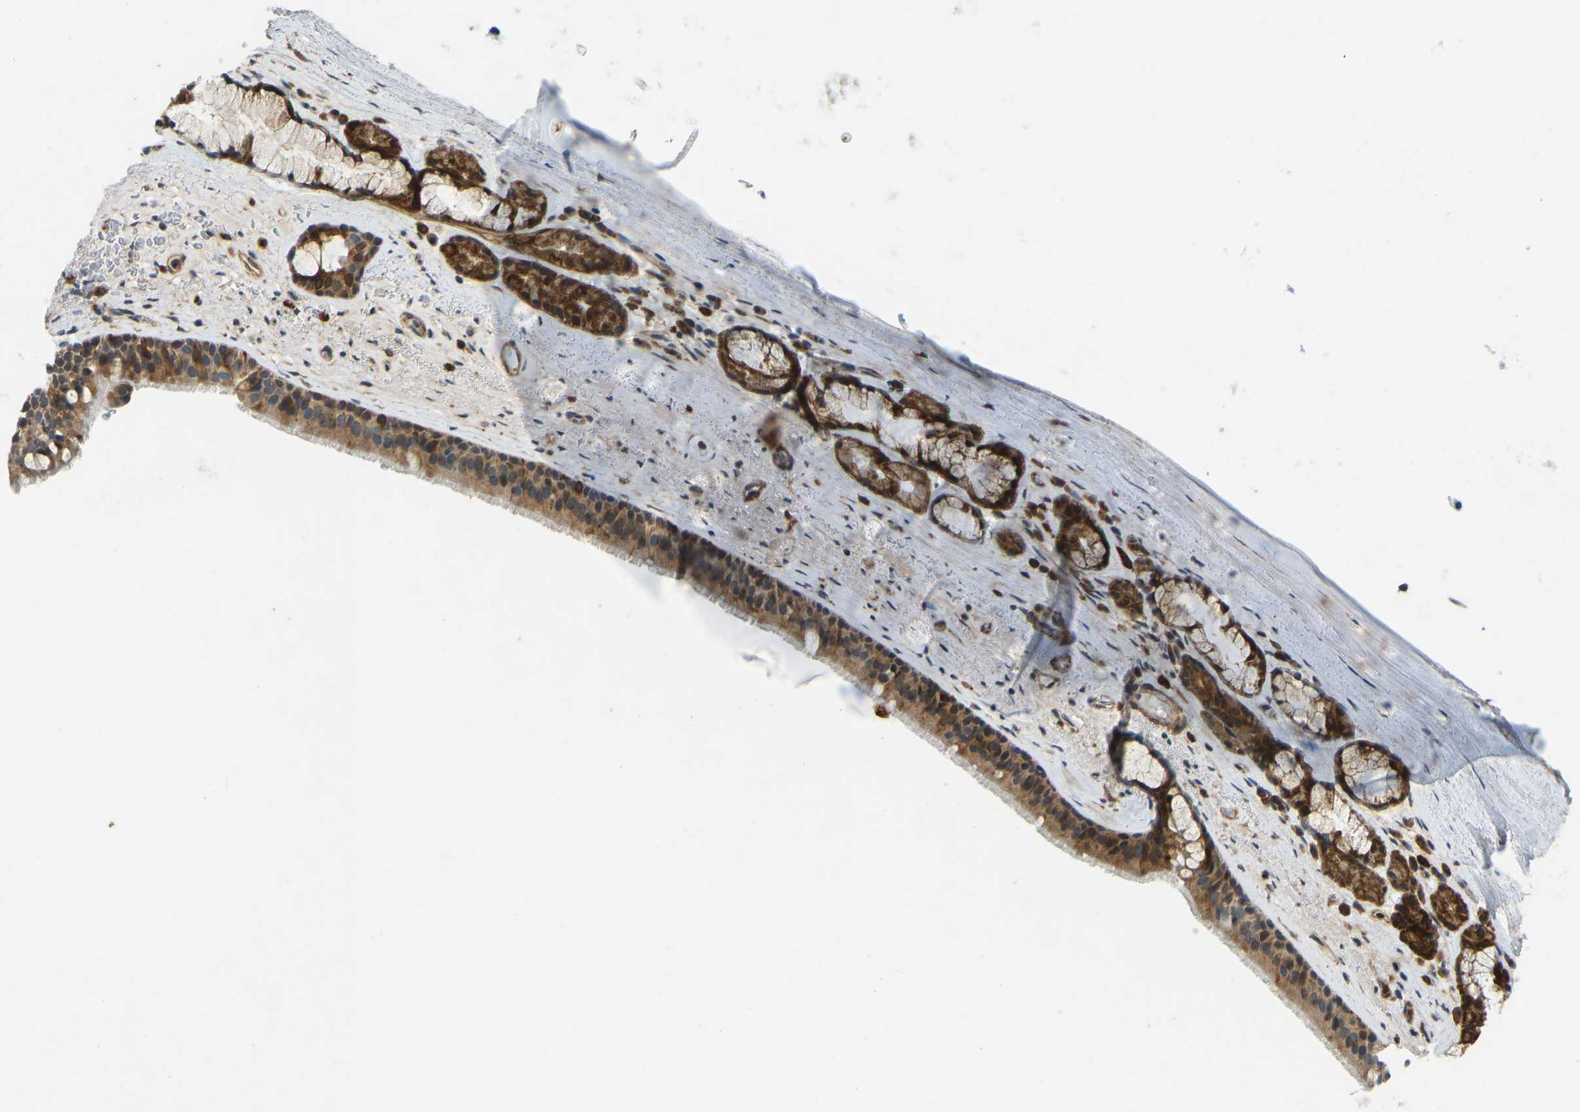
{"staining": {"intensity": "strong", "quantity": ">75%", "location": "cytoplasmic/membranous"}, "tissue": "bronchus", "cell_type": "Respiratory epithelial cells", "image_type": "normal", "snomed": [{"axis": "morphology", "description": "Normal tissue, NOS"}, {"axis": "topography", "description": "Cartilage tissue"}], "caption": "Immunohistochemistry (IHC) image of normal human bronchus stained for a protein (brown), which demonstrates high levels of strong cytoplasmic/membranous expression in approximately >75% of respiratory epithelial cells.", "gene": "OS9", "patient": {"sex": "female", "age": 63}}